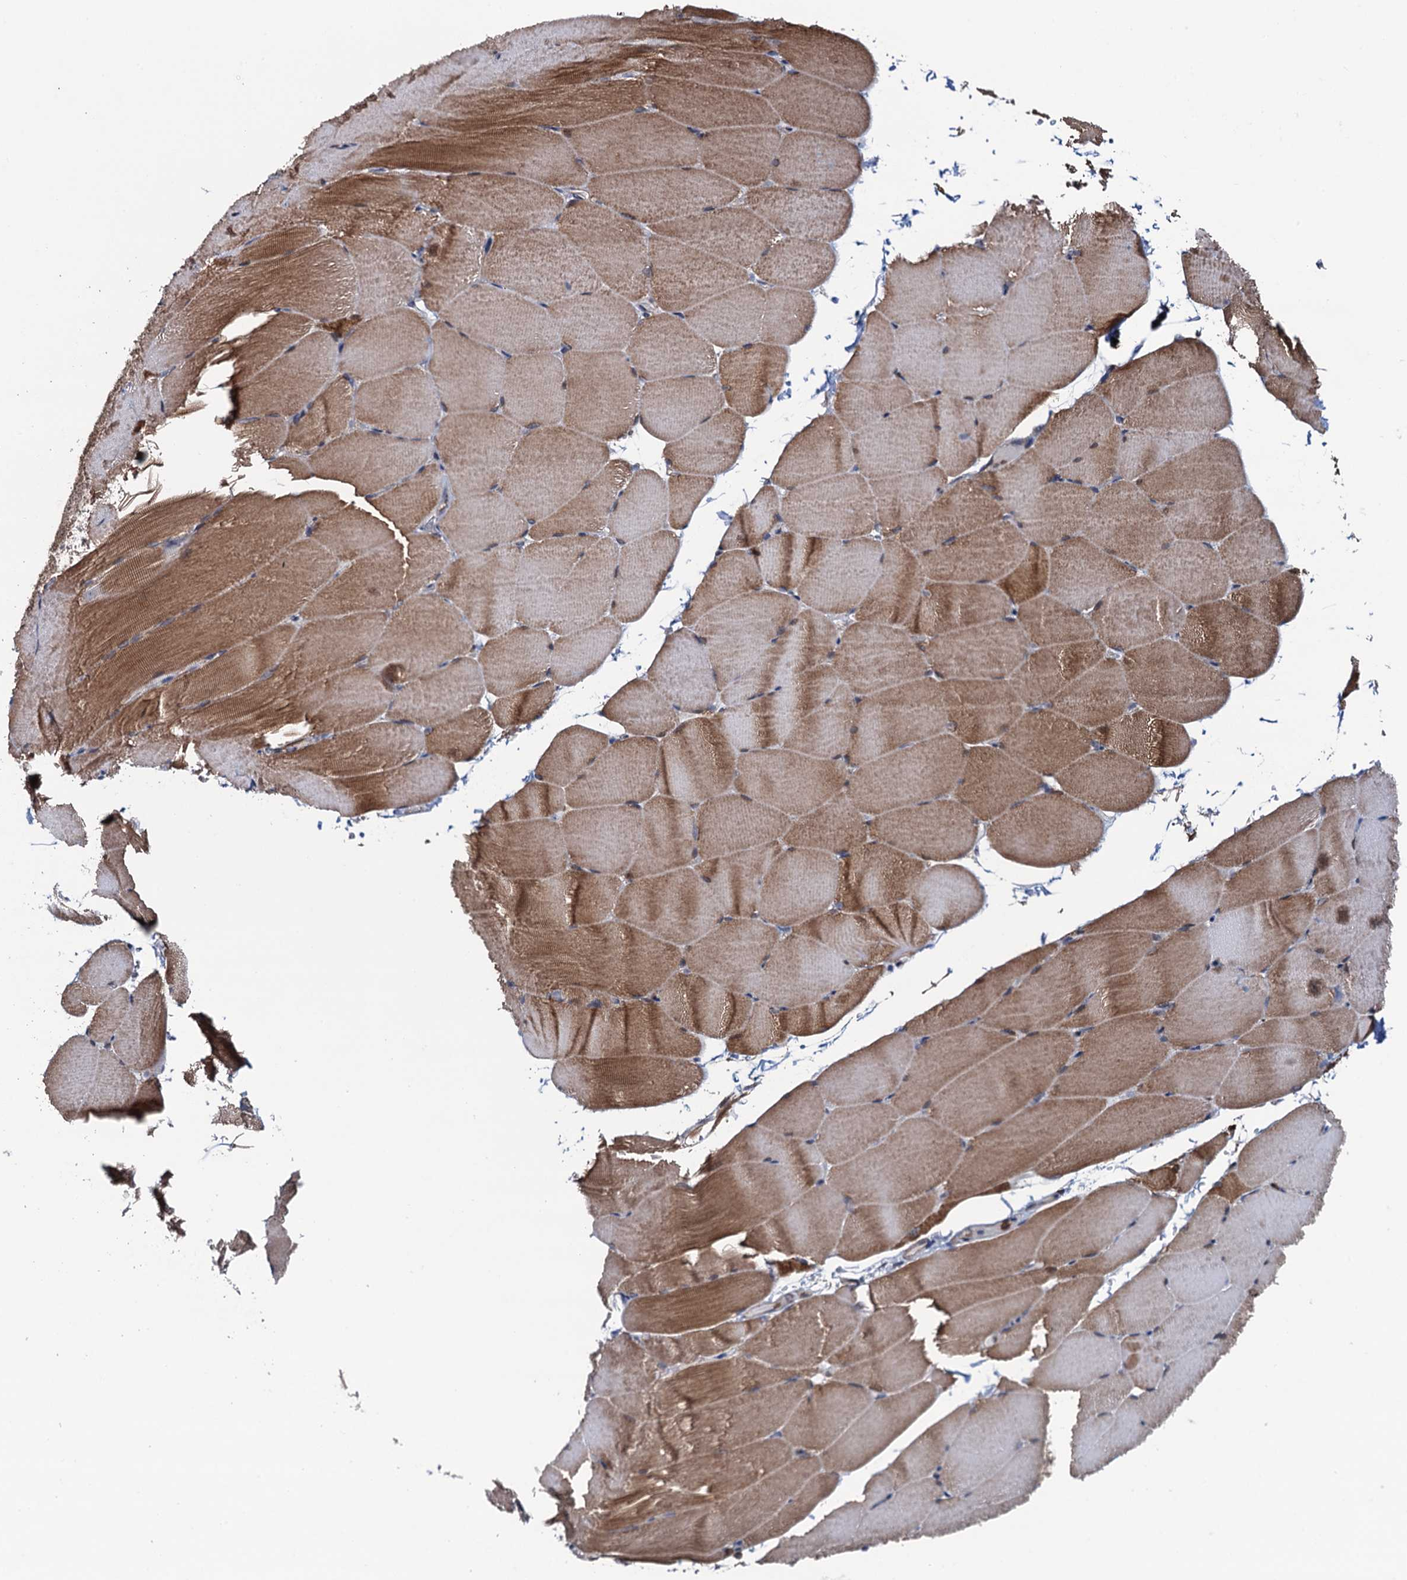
{"staining": {"intensity": "moderate", "quantity": ">75%", "location": "cytoplasmic/membranous"}, "tissue": "skeletal muscle", "cell_type": "Myocytes", "image_type": "normal", "snomed": [{"axis": "morphology", "description": "Normal tissue, NOS"}, {"axis": "topography", "description": "Skeletal muscle"}, {"axis": "topography", "description": "Parathyroid gland"}], "caption": "Immunohistochemistry (DAB) staining of benign human skeletal muscle shows moderate cytoplasmic/membranous protein positivity in approximately >75% of myocytes.", "gene": "CCDC102A", "patient": {"sex": "female", "age": 37}}